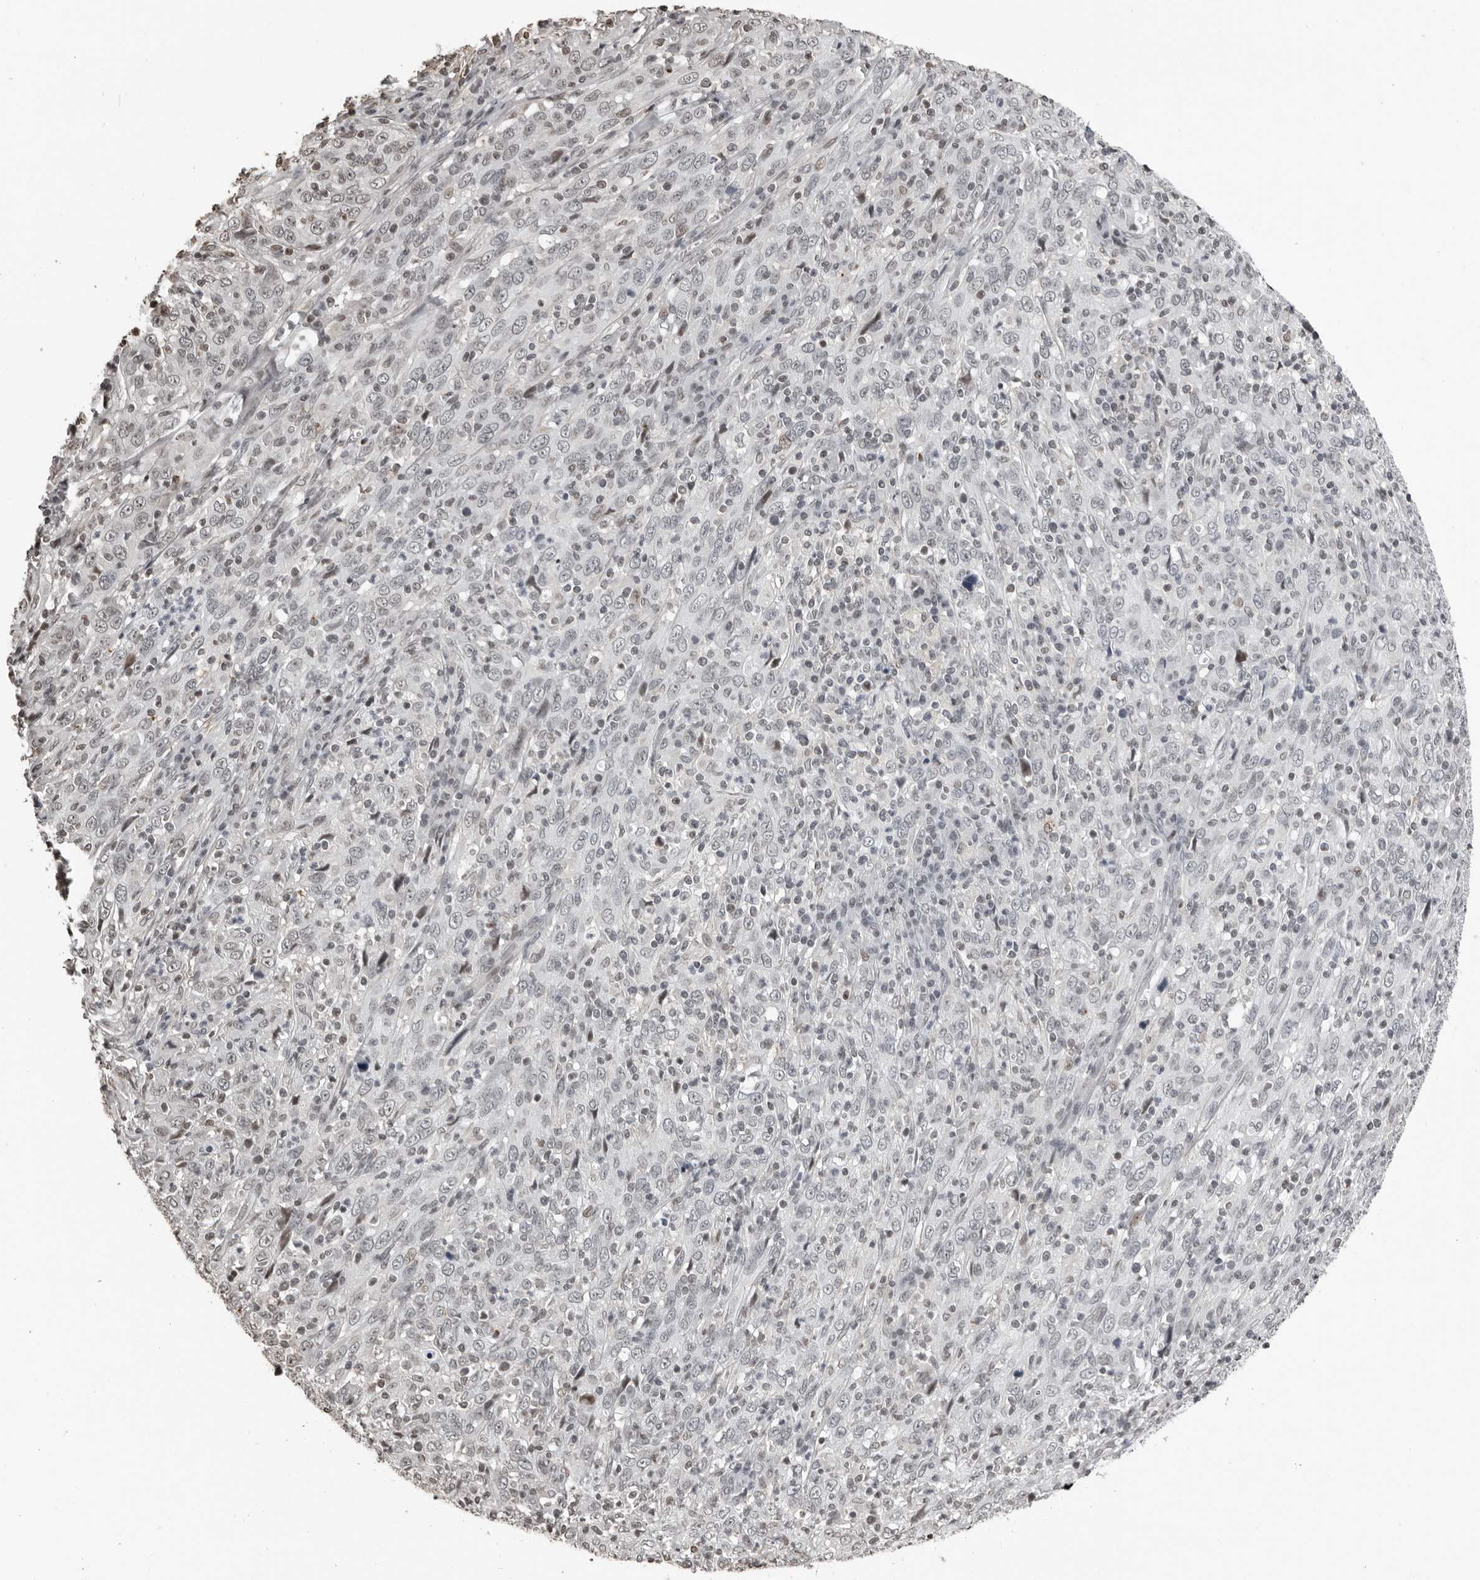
{"staining": {"intensity": "negative", "quantity": "none", "location": "none"}, "tissue": "cervical cancer", "cell_type": "Tumor cells", "image_type": "cancer", "snomed": [{"axis": "morphology", "description": "Squamous cell carcinoma, NOS"}, {"axis": "topography", "description": "Cervix"}], "caption": "This is an immunohistochemistry micrograph of cervical cancer (squamous cell carcinoma). There is no positivity in tumor cells.", "gene": "ORC1", "patient": {"sex": "female", "age": 46}}